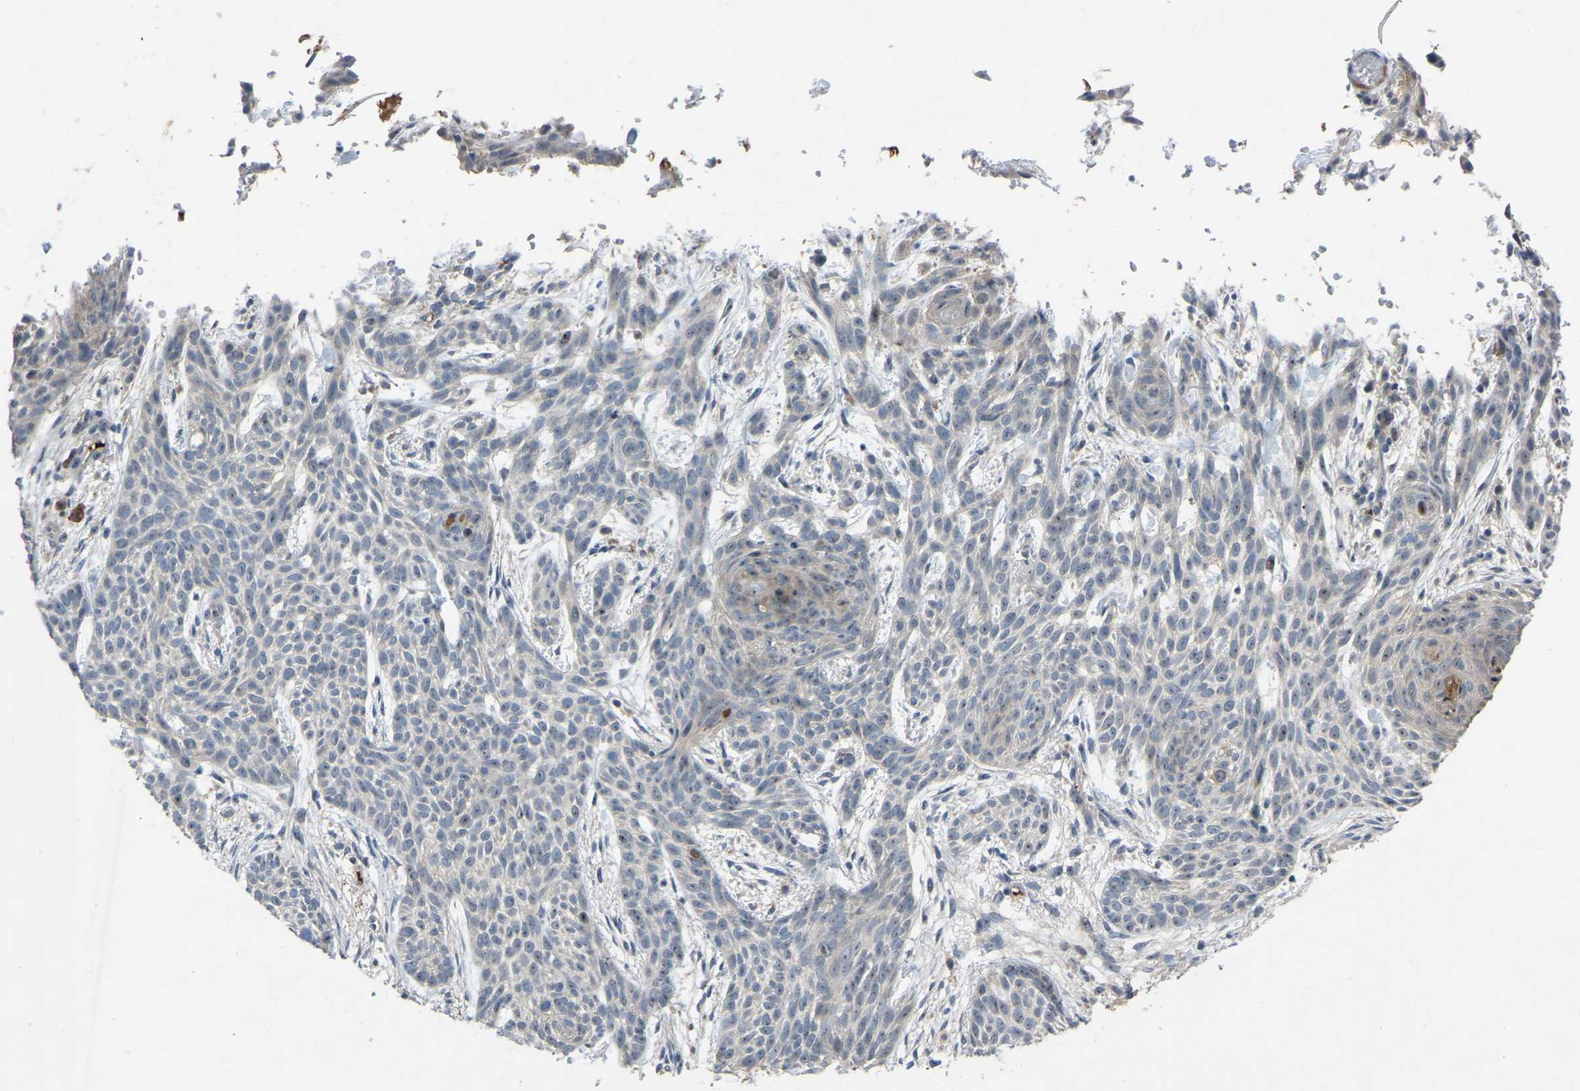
{"staining": {"intensity": "negative", "quantity": "none", "location": "none"}, "tissue": "skin cancer", "cell_type": "Tumor cells", "image_type": "cancer", "snomed": [{"axis": "morphology", "description": "Basal cell carcinoma"}, {"axis": "topography", "description": "Skin"}], "caption": "IHC histopathology image of neoplastic tissue: human skin basal cell carcinoma stained with DAB (3,3'-diaminobenzidine) reveals no significant protein positivity in tumor cells.", "gene": "FHIT", "patient": {"sex": "female", "age": 59}}